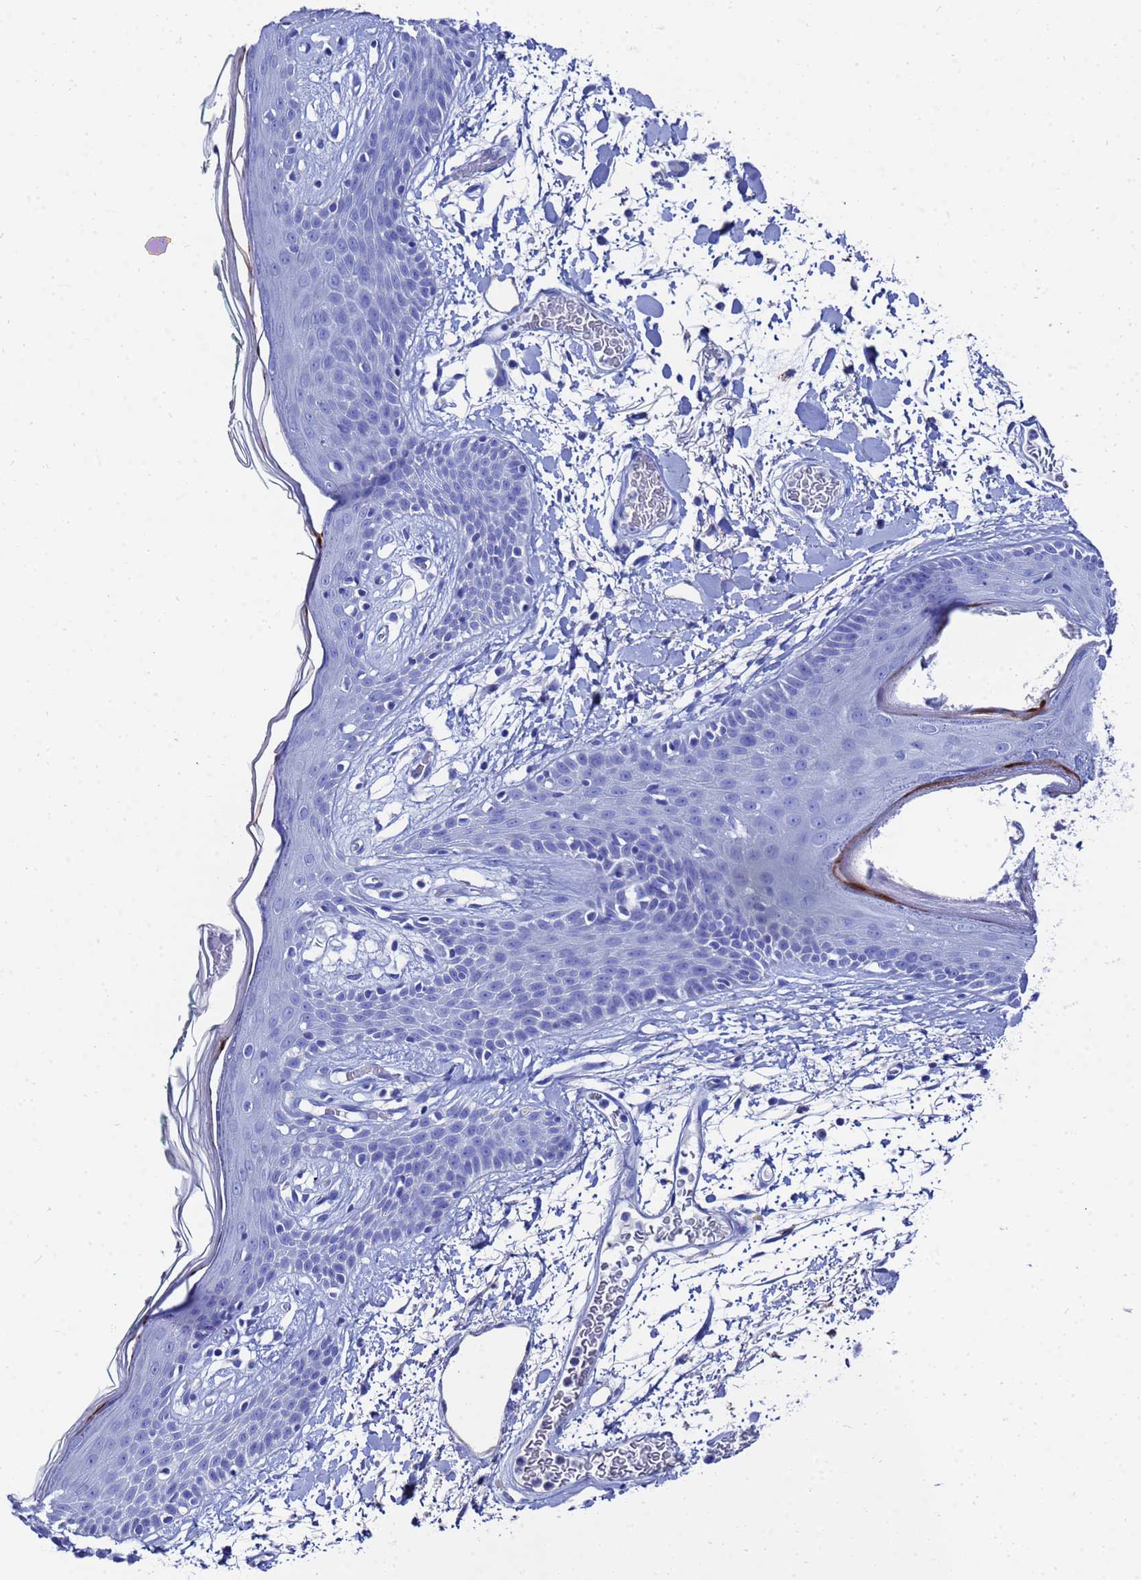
{"staining": {"intensity": "negative", "quantity": "none", "location": "none"}, "tissue": "skin", "cell_type": "Fibroblasts", "image_type": "normal", "snomed": [{"axis": "morphology", "description": "Normal tissue, NOS"}, {"axis": "topography", "description": "Skin"}], "caption": "IHC of unremarkable human skin demonstrates no staining in fibroblasts.", "gene": "AQP12A", "patient": {"sex": "male", "age": 79}}